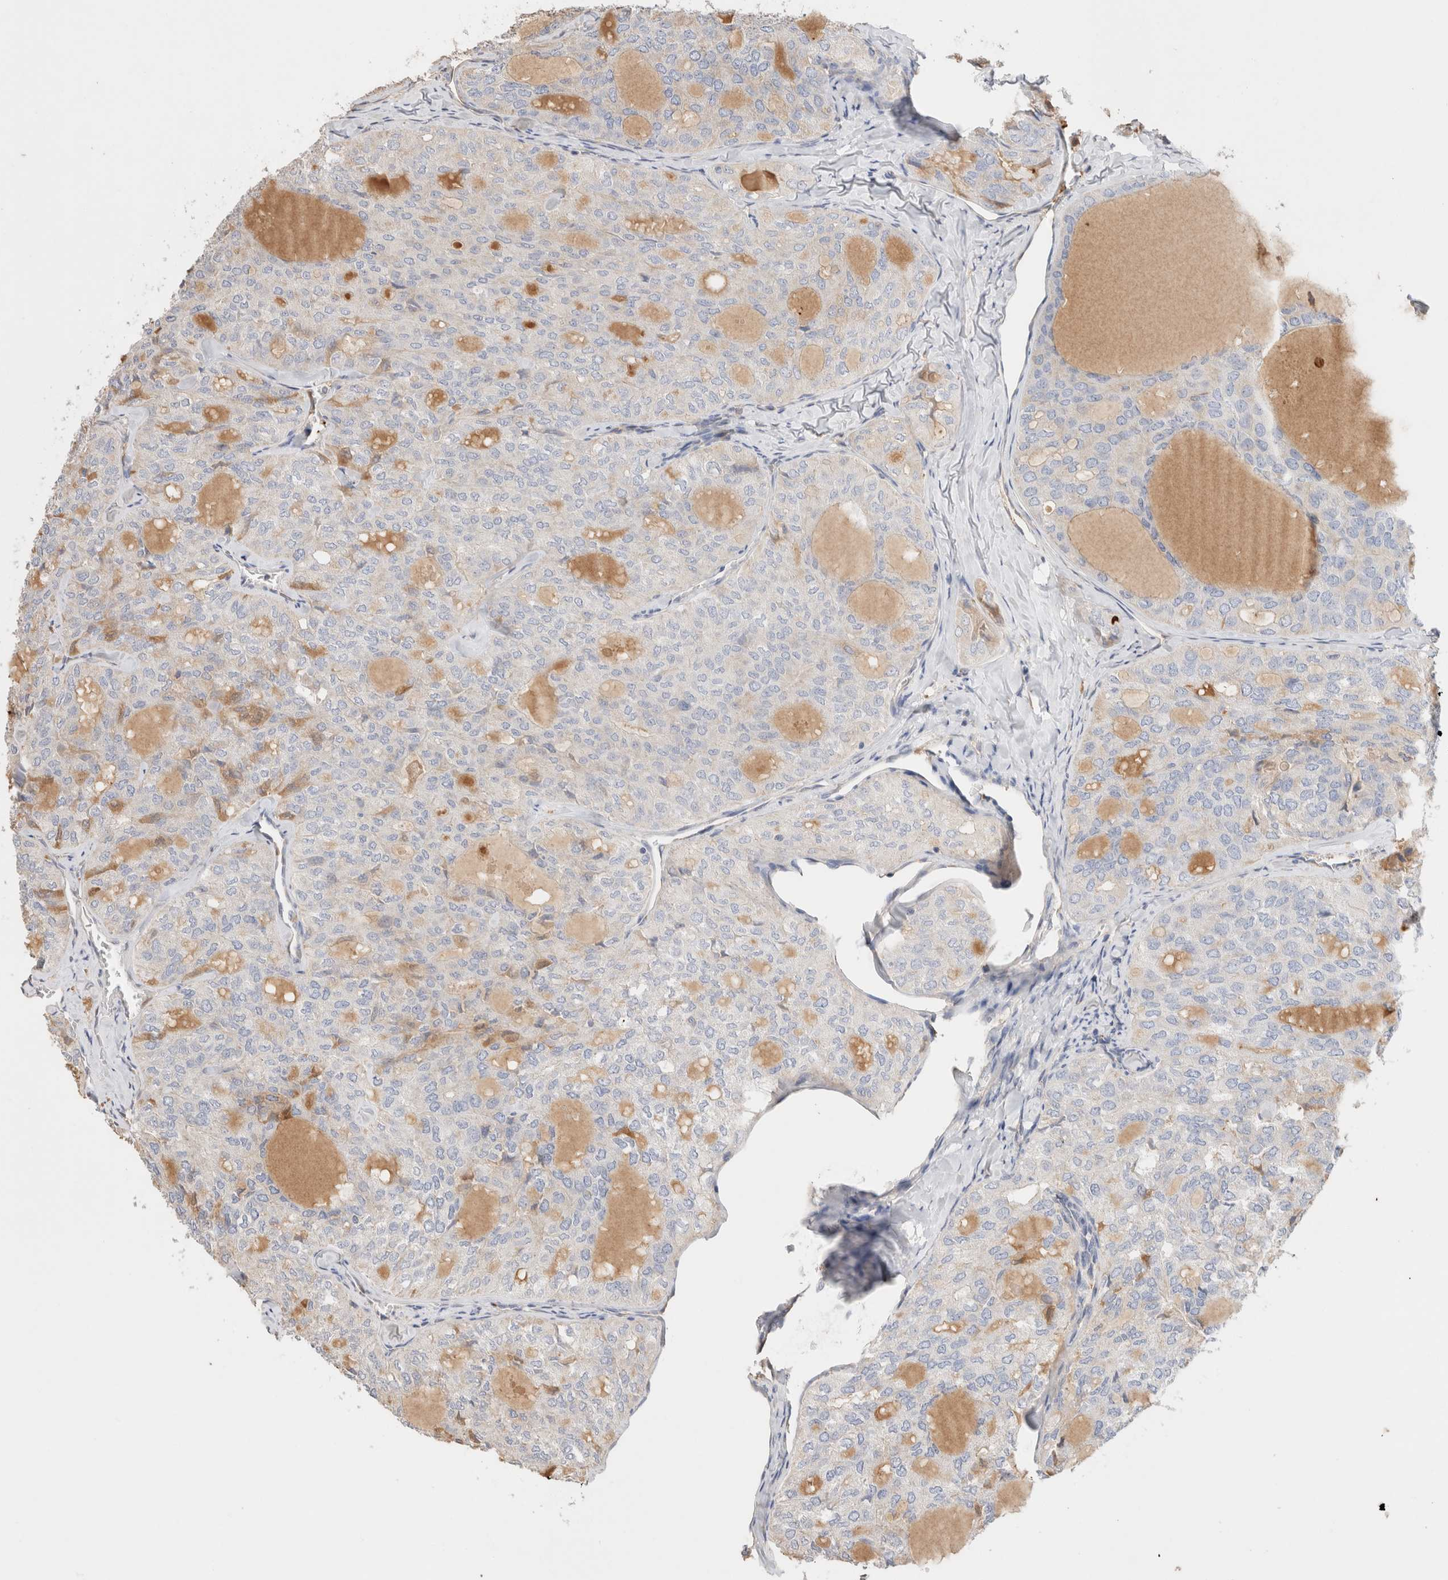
{"staining": {"intensity": "negative", "quantity": "none", "location": "none"}, "tissue": "thyroid cancer", "cell_type": "Tumor cells", "image_type": "cancer", "snomed": [{"axis": "morphology", "description": "Follicular adenoma carcinoma, NOS"}, {"axis": "topography", "description": "Thyroid gland"}], "caption": "Protein analysis of thyroid cancer (follicular adenoma carcinoma) reveals no significant positivity in tumor cells.", "gene": "PROS1", "patient": {"sex": "male", "age": 75}}